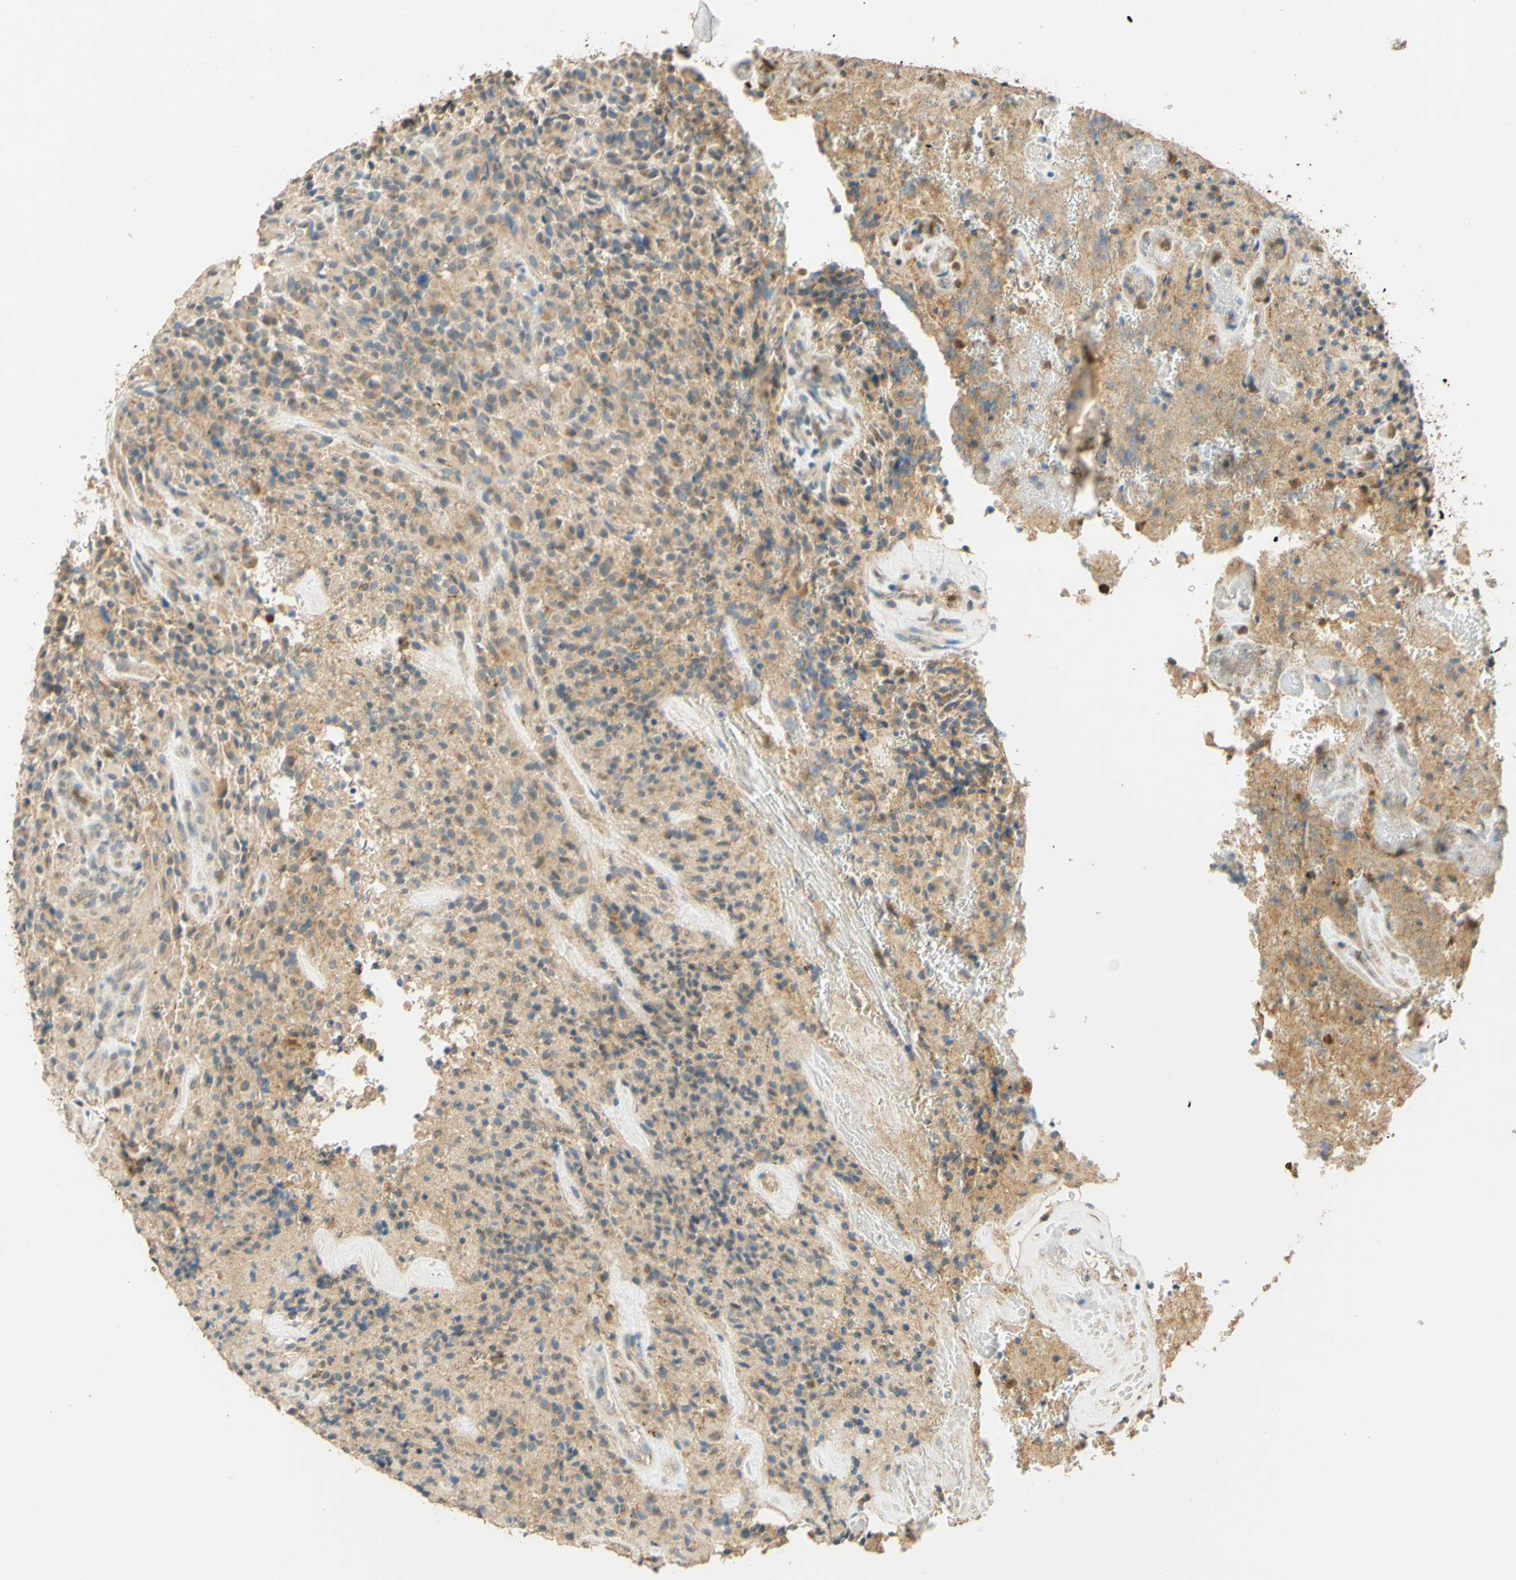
{"staining": {"intensity": "weak", "quantity": ">75%", "location": "cytoplasmic/membranous"}, "tissue": "glioma", "cell_type": "Tumor cells", "image_type": "cancer", "snomed": [{"axis": "morphology", "description": "Glioma, malignant, High grade"}, {"axis": "topography", "description": "Brain"}], "caption": "DAB immunohistochemical staining of human glioma reveals weak cytoplasmic/membranous protein staining in approximately >75% of tumor cells.", "gene": "ENTREP2", "patient": {"sex": "male", "age": 71}}